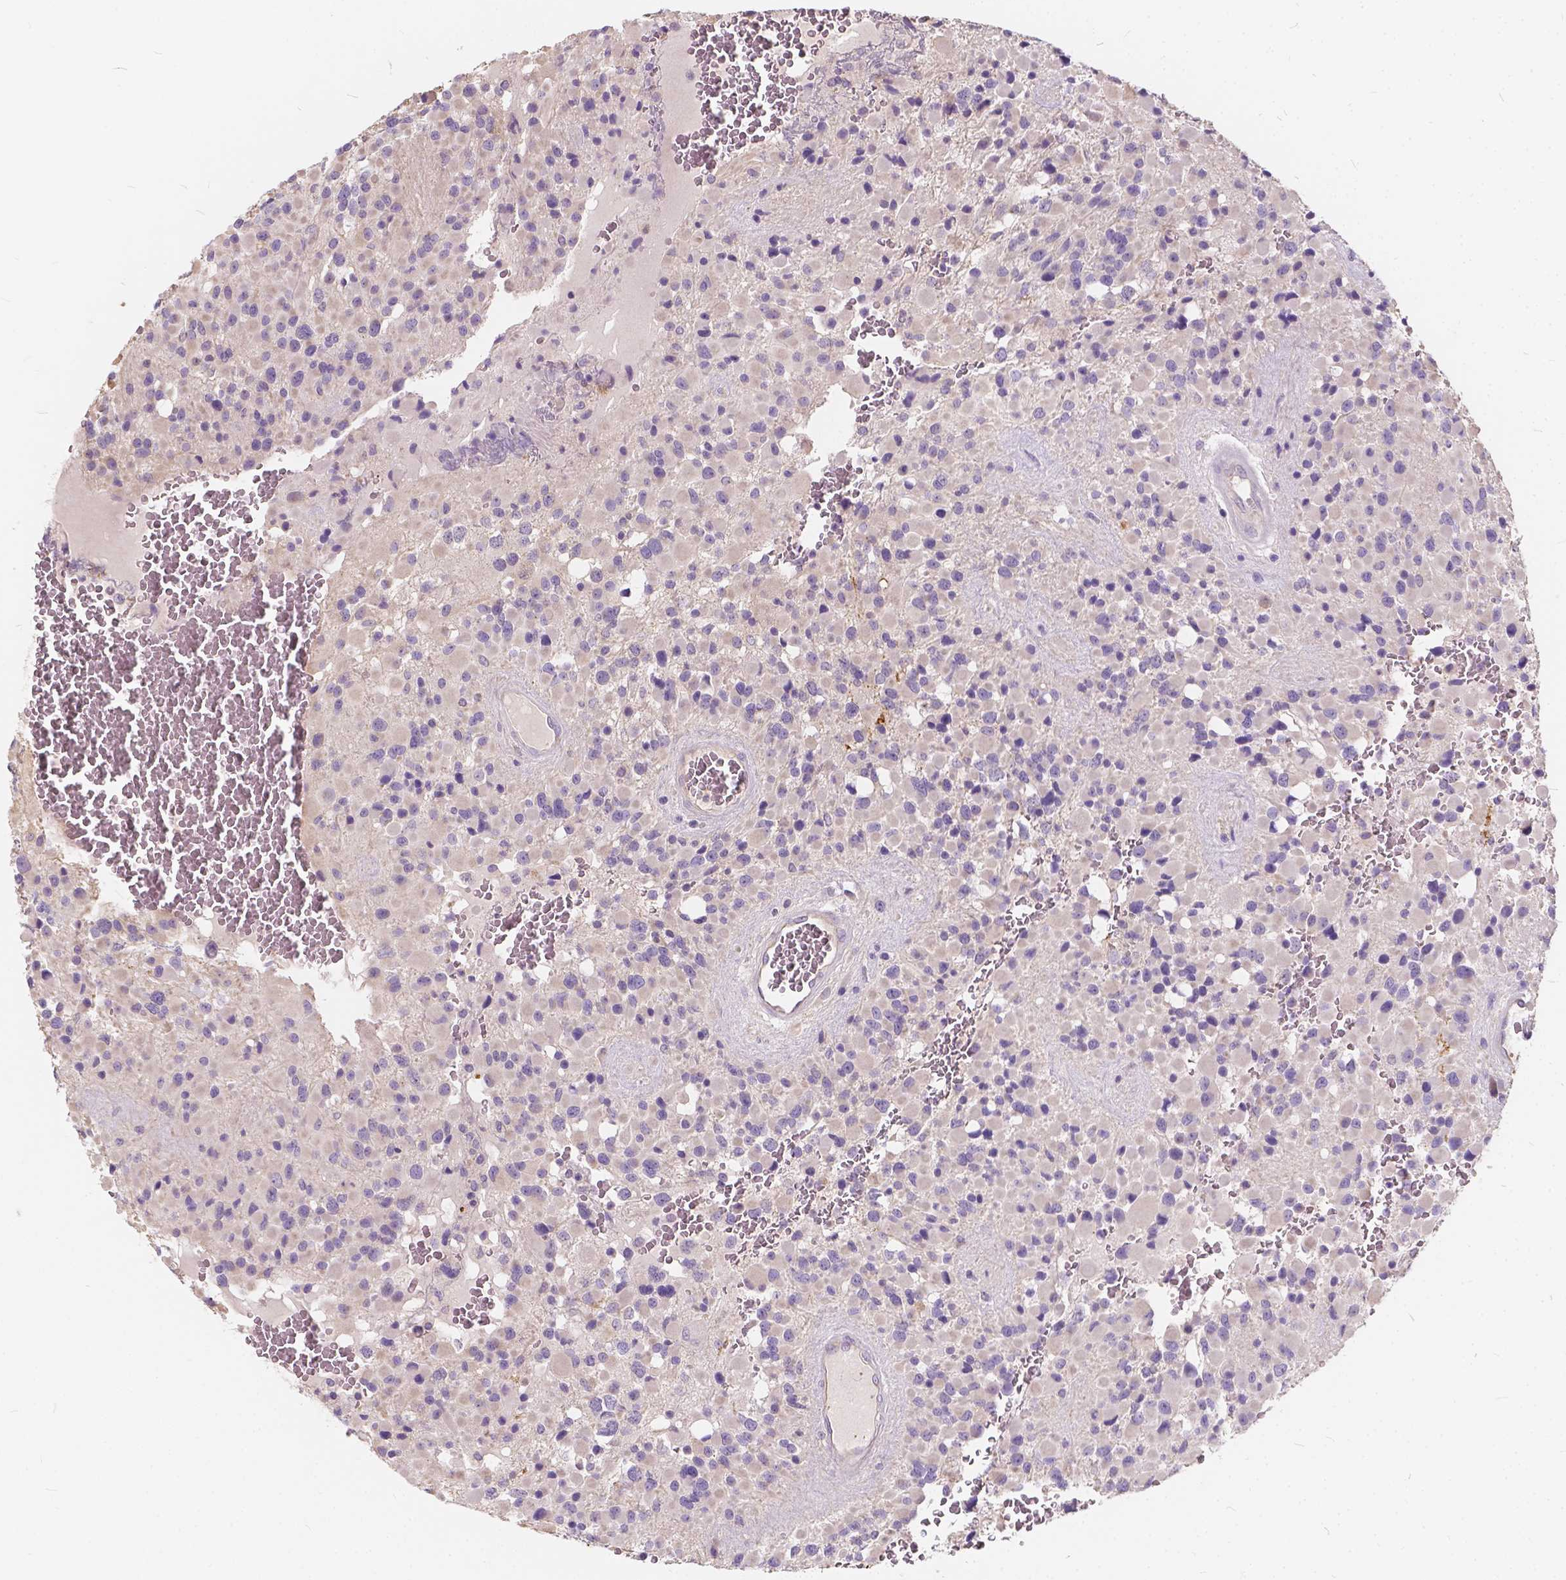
{"staining": {"intensity": "negative", "quantity": "none", "location": "none"}, "tissue": "glioma", "cell_type": "Tumor cells", "image_type": "cancer", "snomed": [{"axis": "morphology", "description": "Glioma, malignant, High grade"}, {"axis": "topography", "description": "Brain"}], "caption": "Micrograph shows no protein staining in tumor cells of malignant glioma (high-grade) tissue.", "gene": "KIAA0513", "patient": {"sex": "female", "age": 40}}